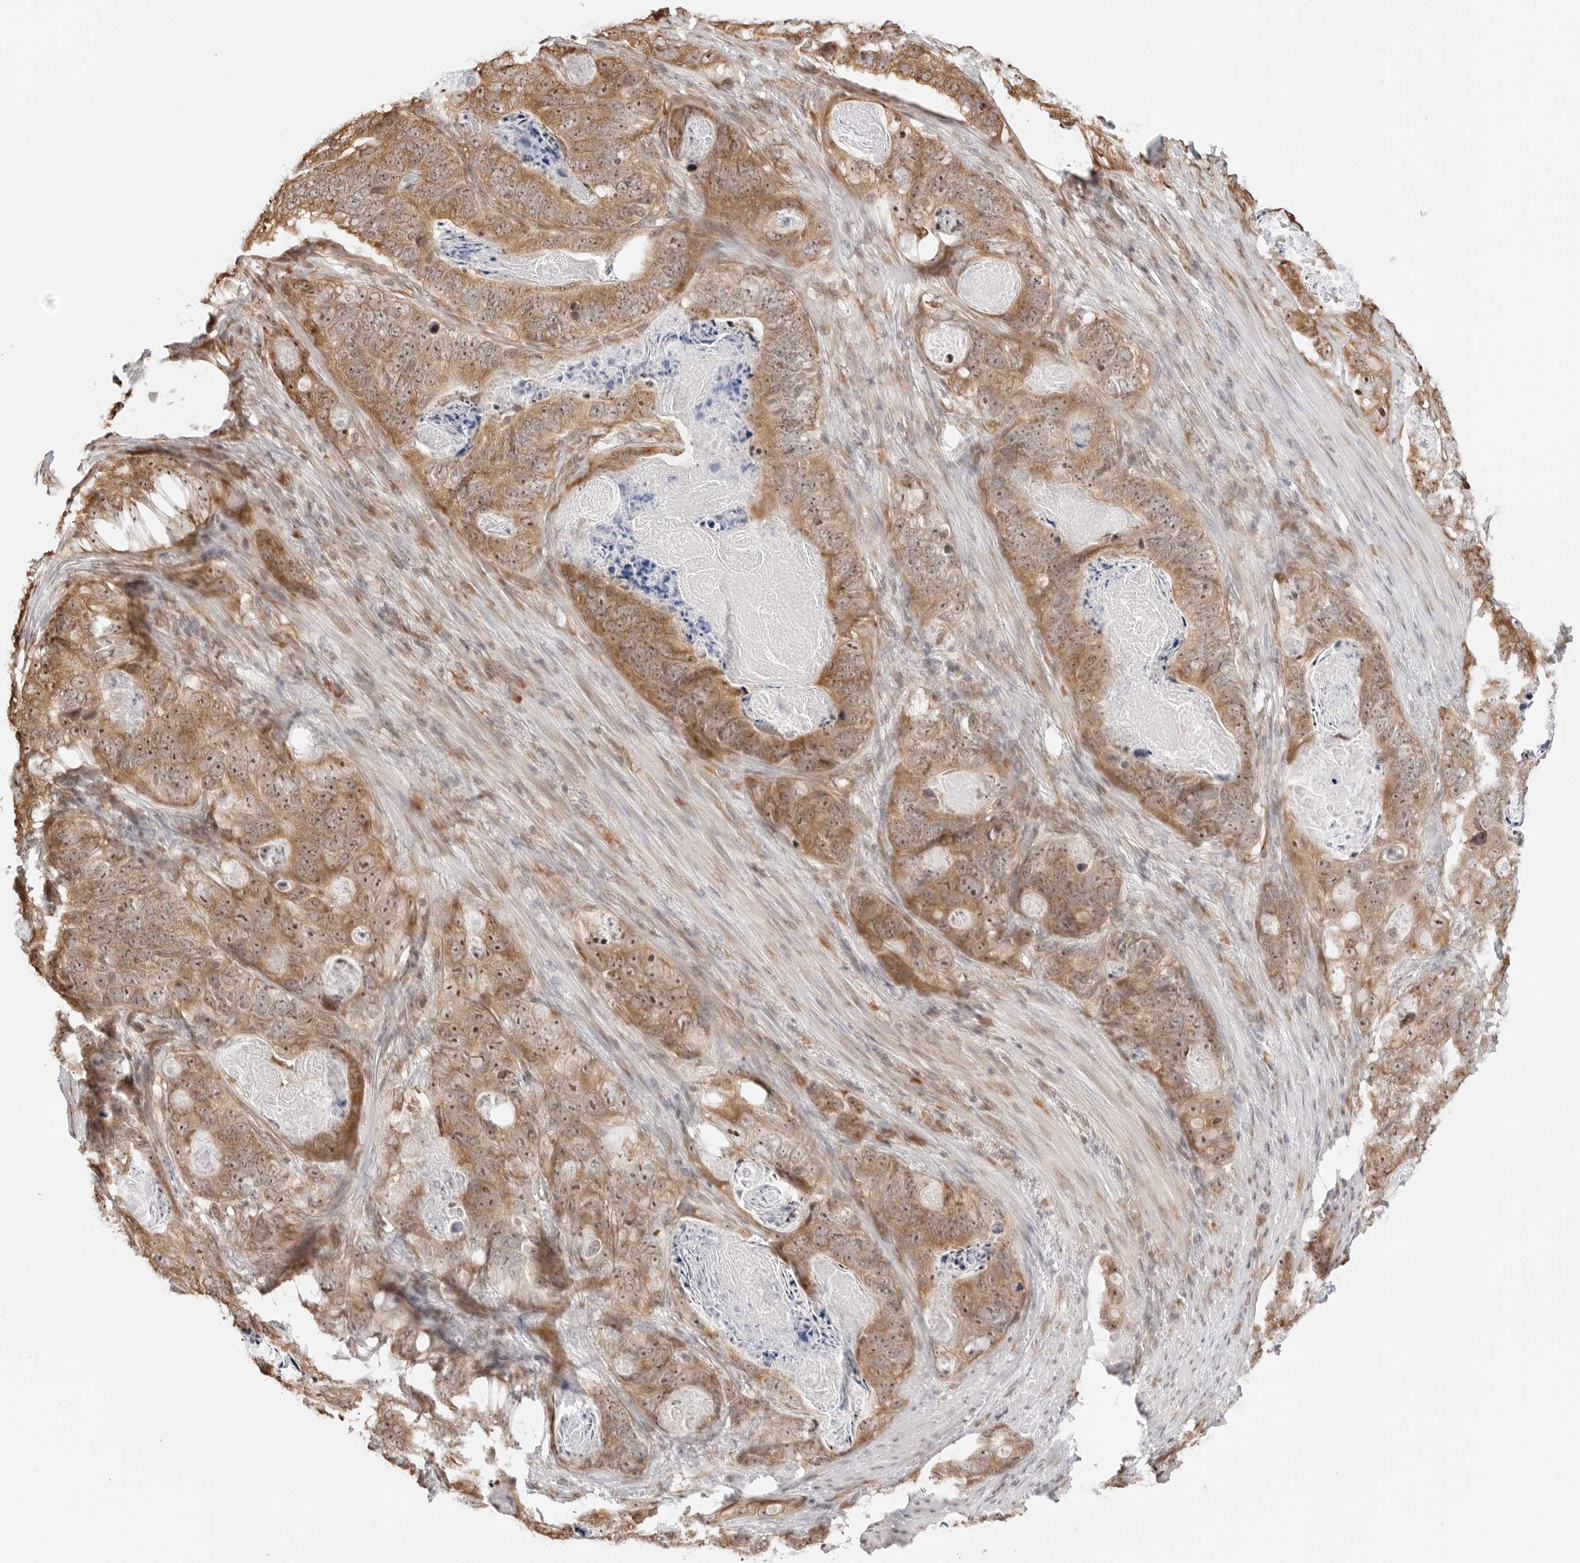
{"staining": {"intensity": "moderate", "quantity": ">75%", "location": "cytoplasmic/membranous,nuclear"}, "tissue": "stomach cancer", "cell_type": "Tumor cells", "image_type": "cancer", "snomed": [{"axis": "morphology", "description": "Normal tissue, NOS"}, {"axis": "morphology", "description": "Adenocarcinoma, NOS"}, {"axis": "topography", "description": "Stomach"}], "caption": "Immunohistochemical staining of stomach cancer displays medium levels of moderate cytoplasmic/membranous and nuclear staining in approximately >75% of tumor cells.", "gene": "FKBP14", "patient": {"sex": "female", "age": 89}}